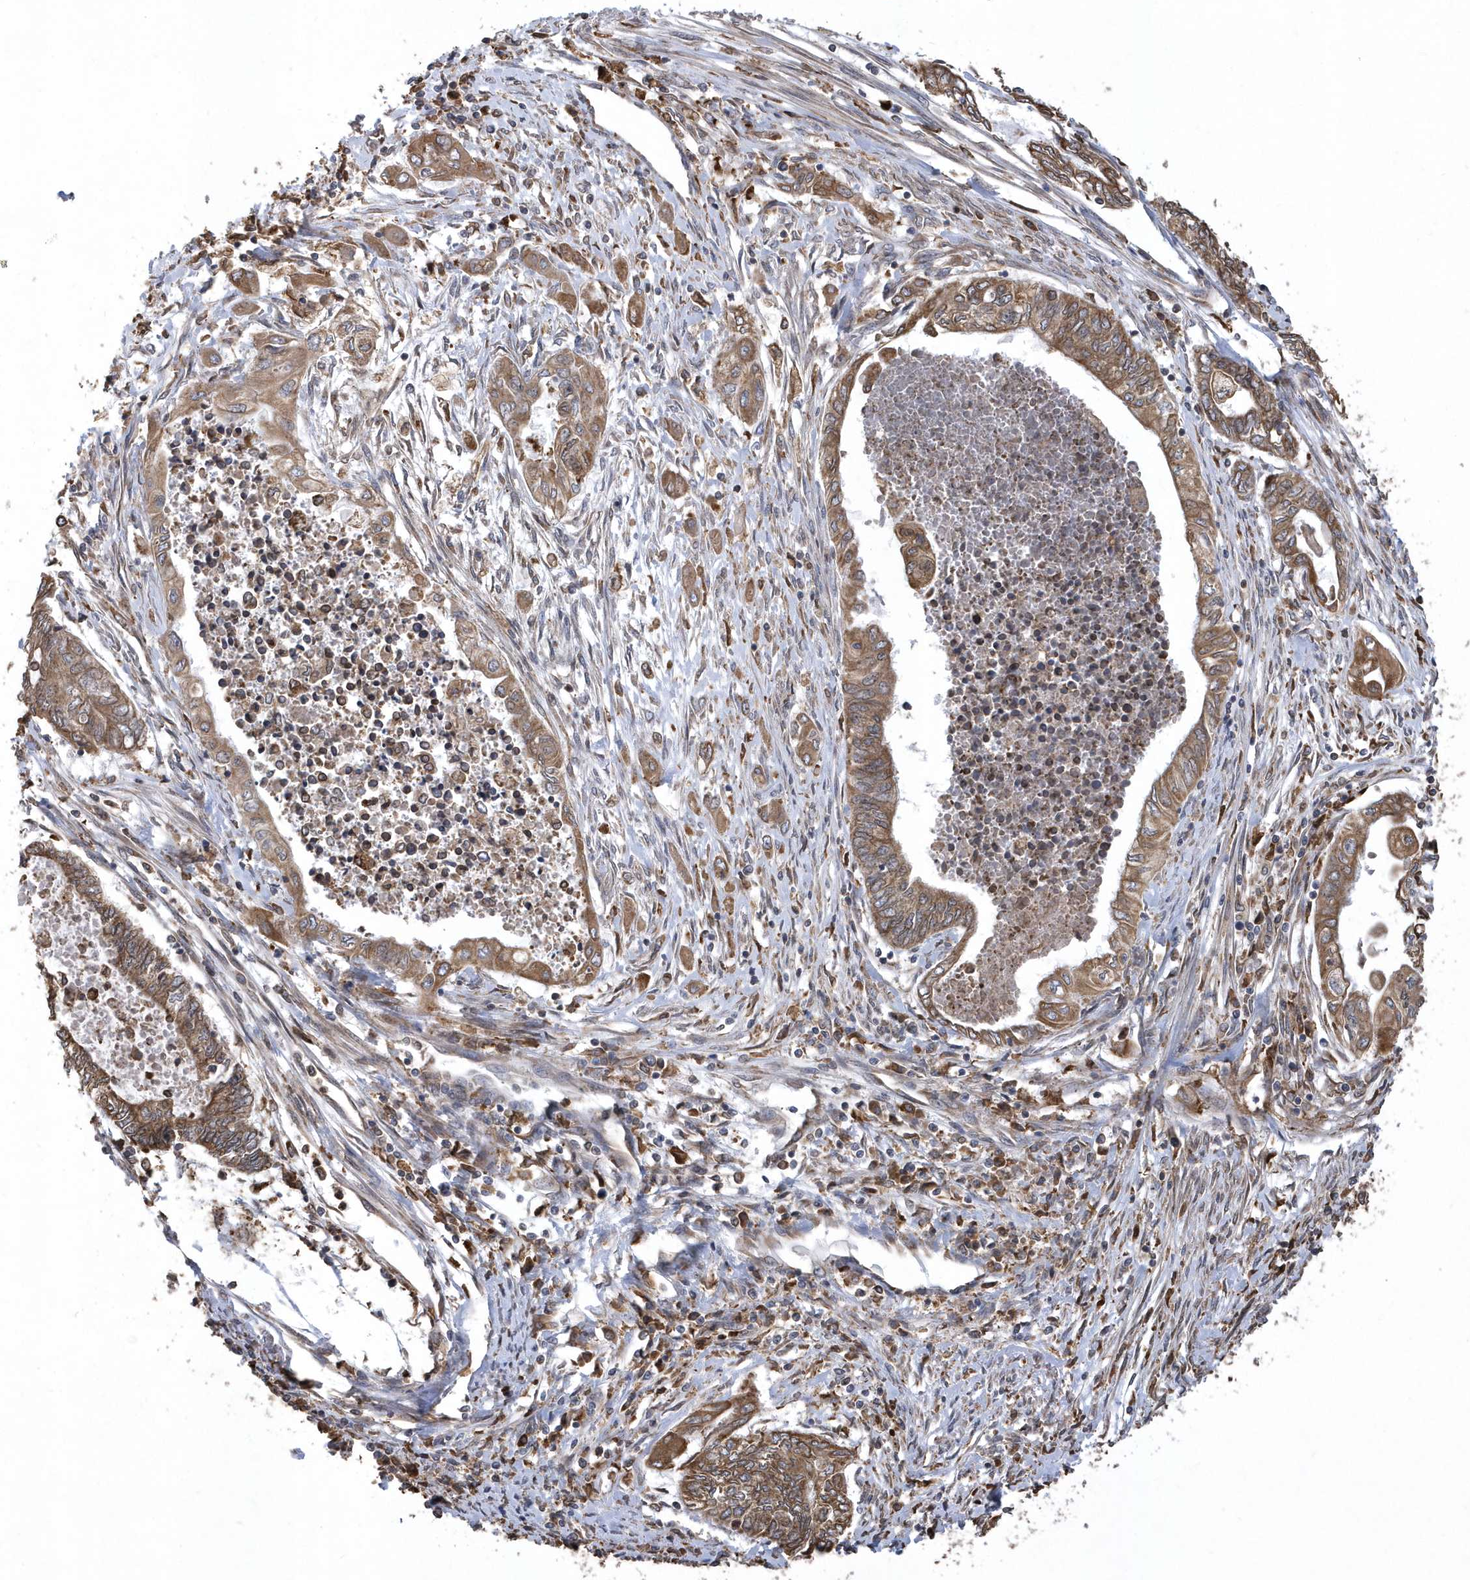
{"staining": {"intensity": "moderate", "quantity": ">75%", "location": "cytoplasmic/membranous"}, "tissue": "endometrial cancer", "cell_type": "Tumor cells", "image_type": "cancer", "snomed": [{"axis": "morphology", "description": "Adenocarcinoma, NOS"}, {"axis": "topography", "description": "Uterus"}, {"axis": "topography", "description": "Endometrium"}], "caption": "Immunohistochemistry (IHC) staining of adenocarcinoma (endometrial), which shows medium levels of moderate cytoplasmic/membranous staining in approximately >75% of tumor cells indicating moderate cytoplasmic/membranous protein staining. The staining was performed using DAB (3,3'-diaminobenzidine) (brown) for protein detection and nuclei were counterstained in hematoxylin (blue).", "gene": "VAMP7", "patient": {"sex": "female", "age": 70}}